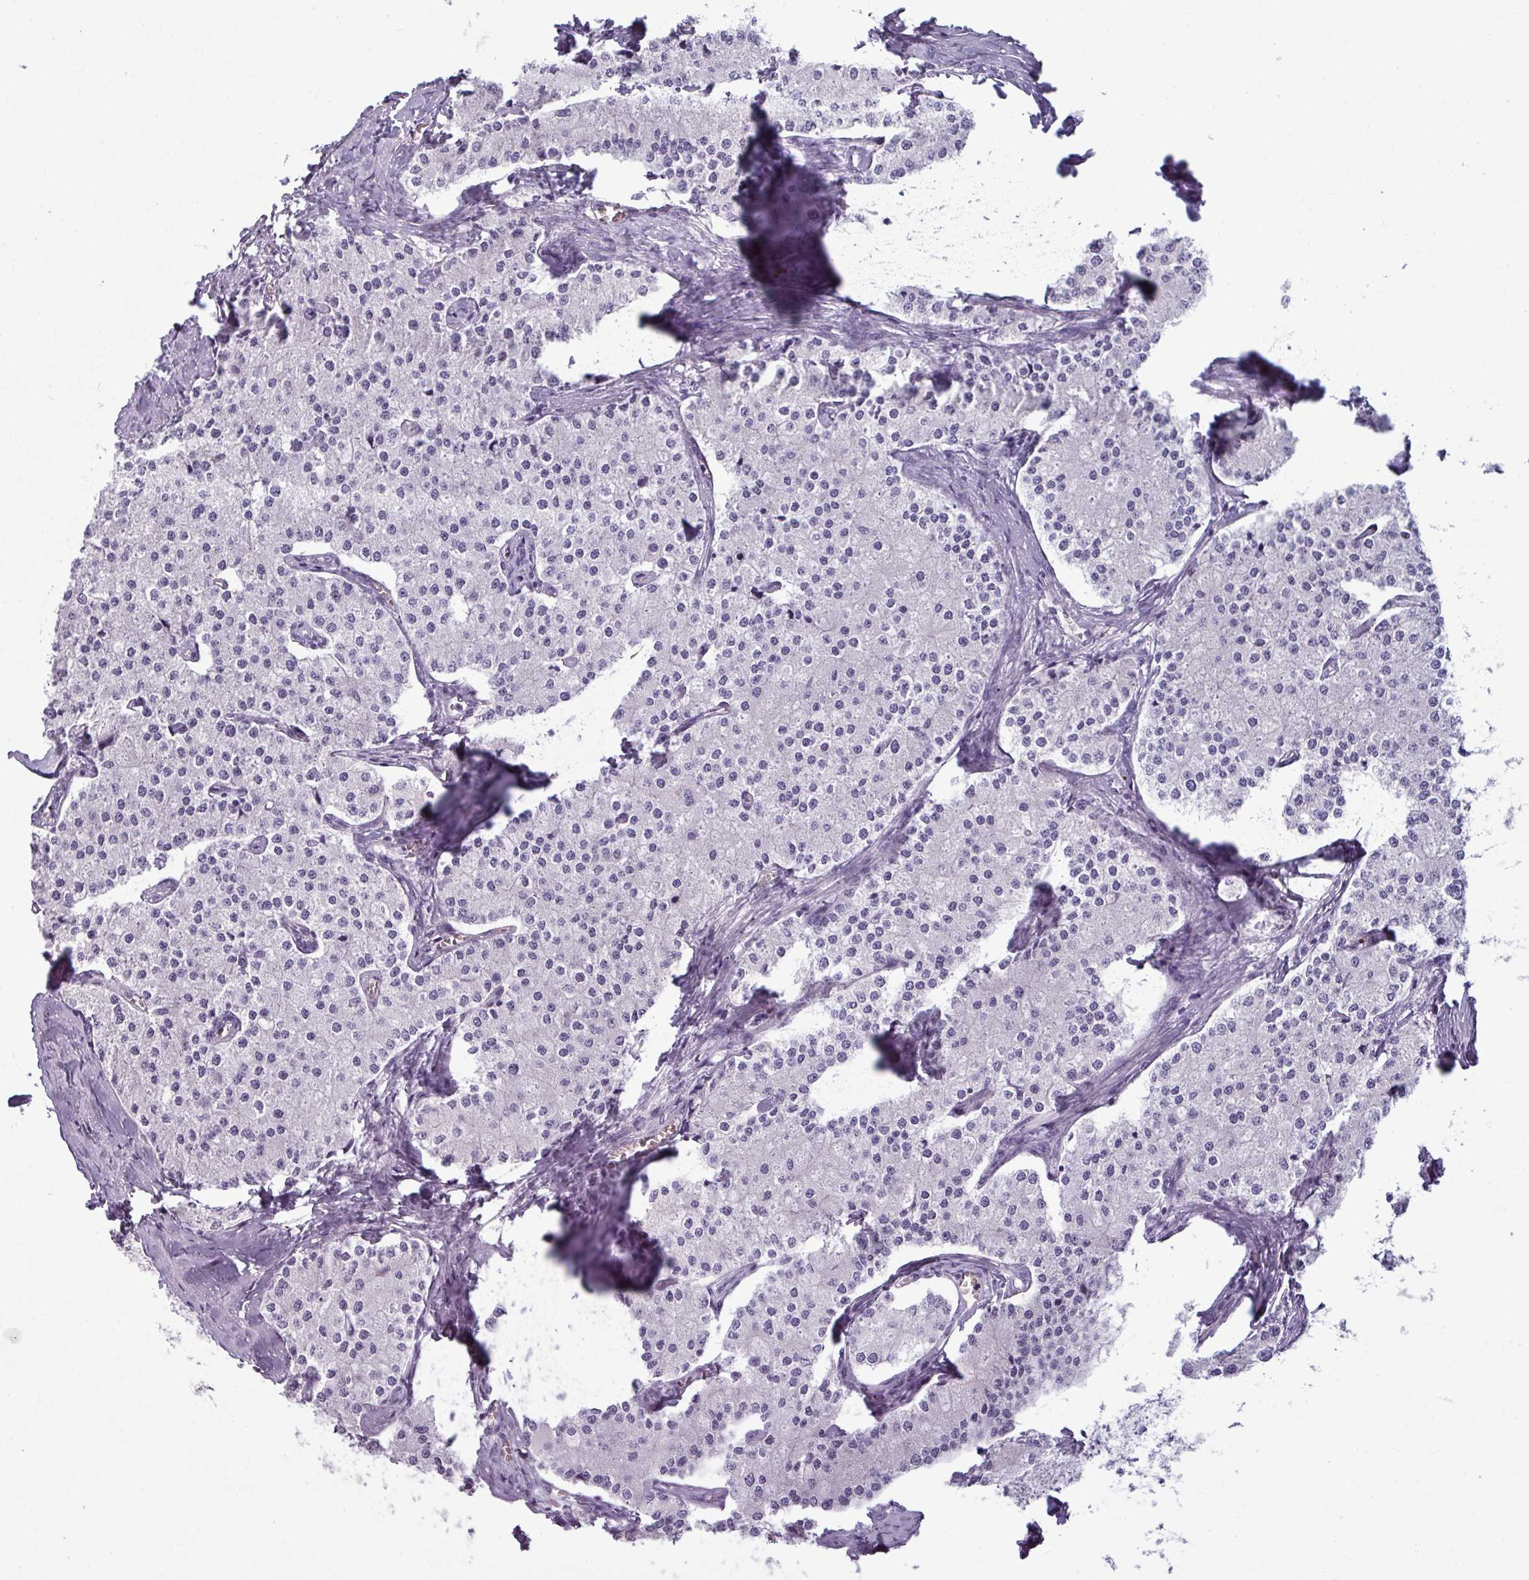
{"staining": {"intensity": "negative", "quantity": "none", "location": "none"}, "tissue": "carcinoid", "cell_type": "Tumor cells", "image_type": "cancer", "snomed": [{"axis": "morphology", "description": "Carcinoid, malignant, NOS"}, {"axis": "topography", "description": "Colon"}], "caption": "This is an immunohistochemistry (IHC) image of carcinoid. There is no positivity in tumor cells.", "gene": "AREL1", "patient": {"sex": "female", "age": 52}}